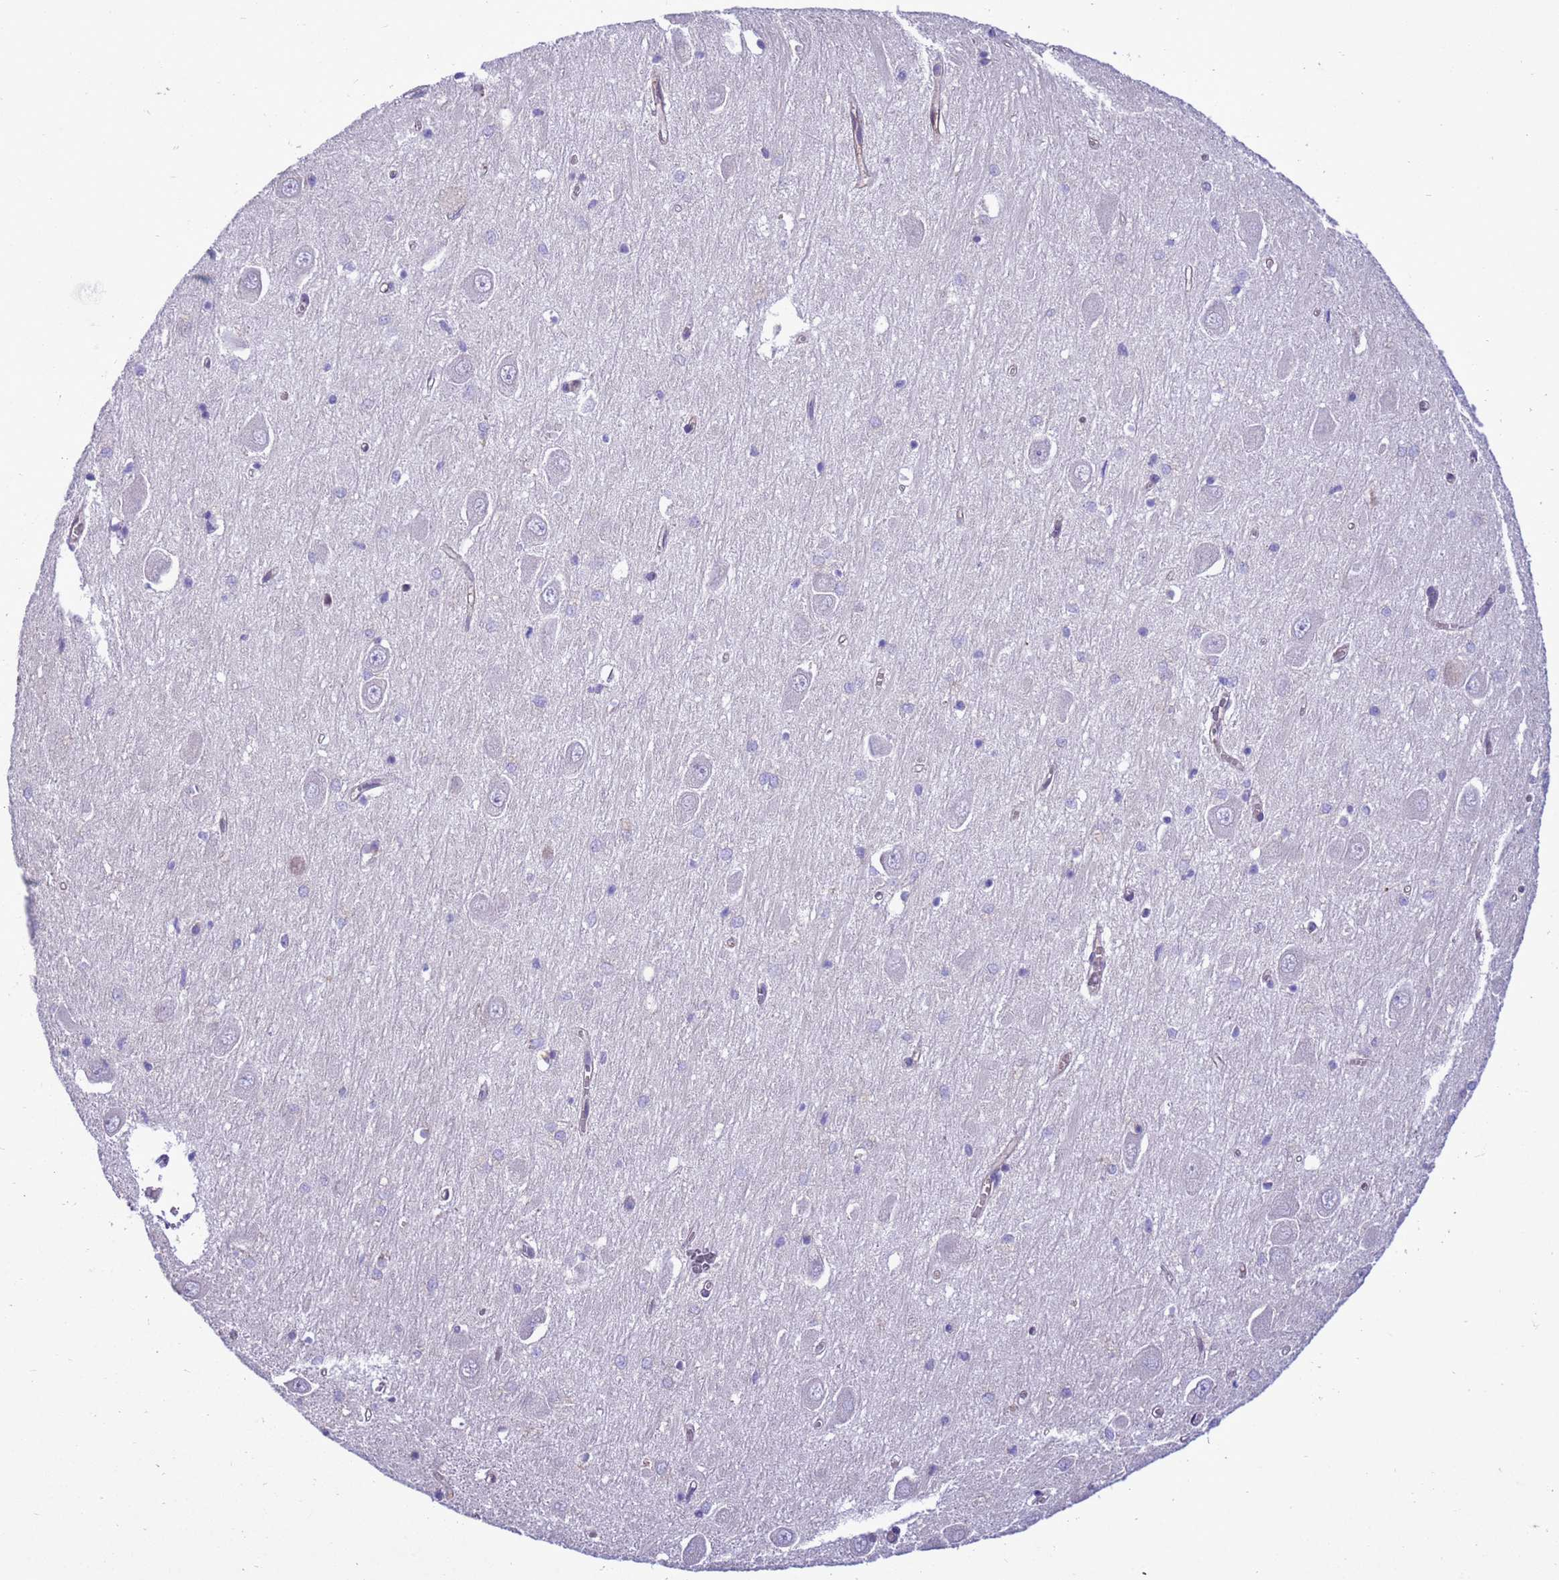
{"staining": {"intensity": "moderate", "quantity": "<25%", "location": "cytoplasmic/membranous"}, "tissue": "hippocampus", "cell_type": "Glial cells", "image_type": "normal", "snomed": [{"axis": "morphology", "description": "Normal tissue, NOS"}, {"axis": "topography", "description": "Hippocampus"}], "caption": "Moderate cytoplasmic/membranous protein staining is identified in about <25% of glial cells in hippocampus. Ihc stains the protein in brown and the nuclei are stained blue.", "gene": "RABEP2", "patient": {"sex": "male", "age": 70}}